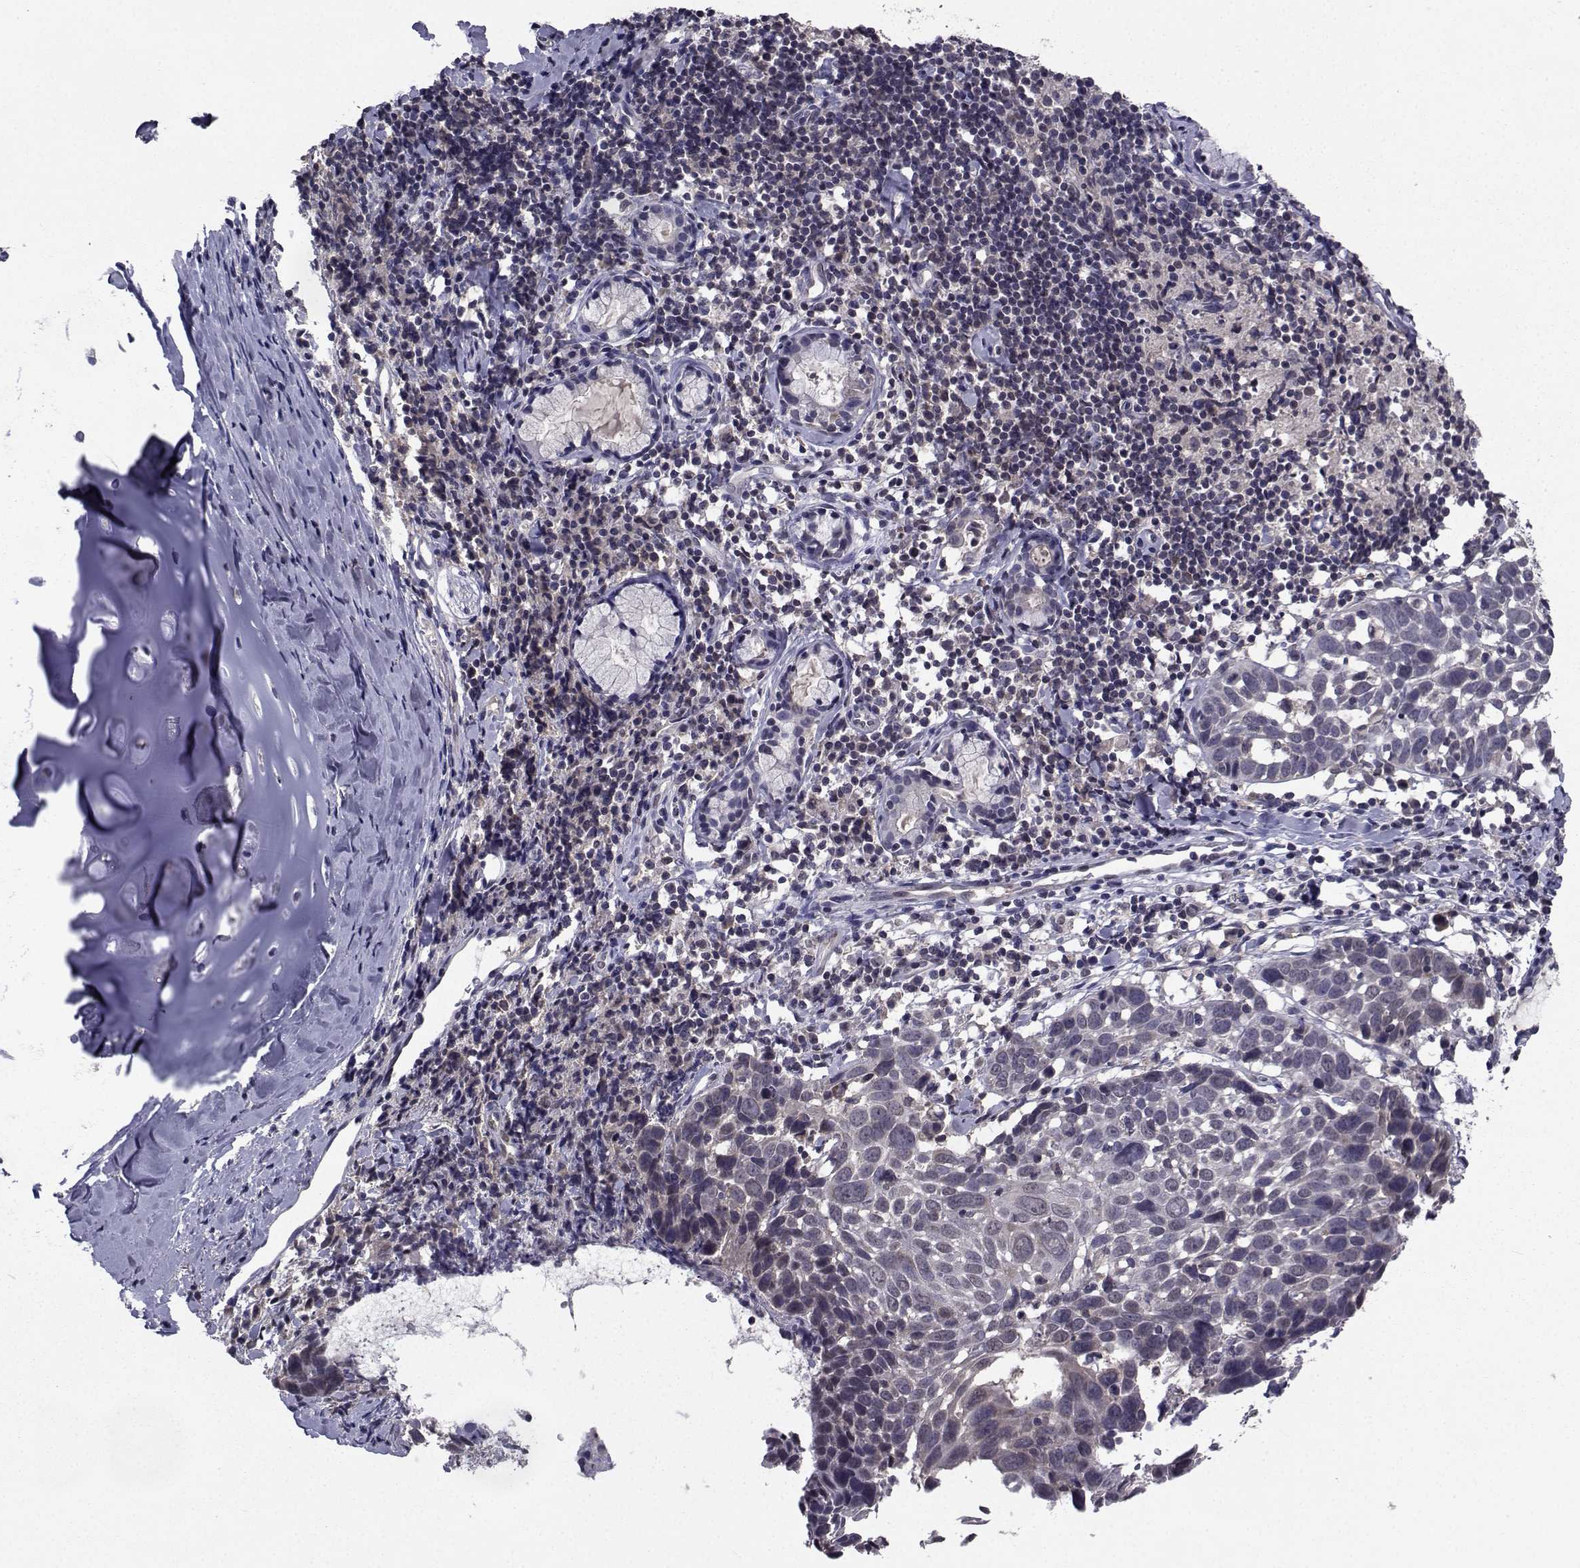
{"staining": {"intensity": "weak", "quantity": "<25%", "location": "cytoplasmic/membranous"}, "tissue": "lung cancer", "cell_type": "Tumor cells", "image_type": "cancer", "snomed": [{"axis": "morphology", "description": "Squamous cell carcinoma, NOS"}, {"axis": "topography", "description": "Lung"}], "caption": "Micrograph shows no significant protein staining in tumor cells of lung cancer (squamous cell carcinoma).", "gene": "CYP2S1", "patient": {"sex": "male", "age": 57}}